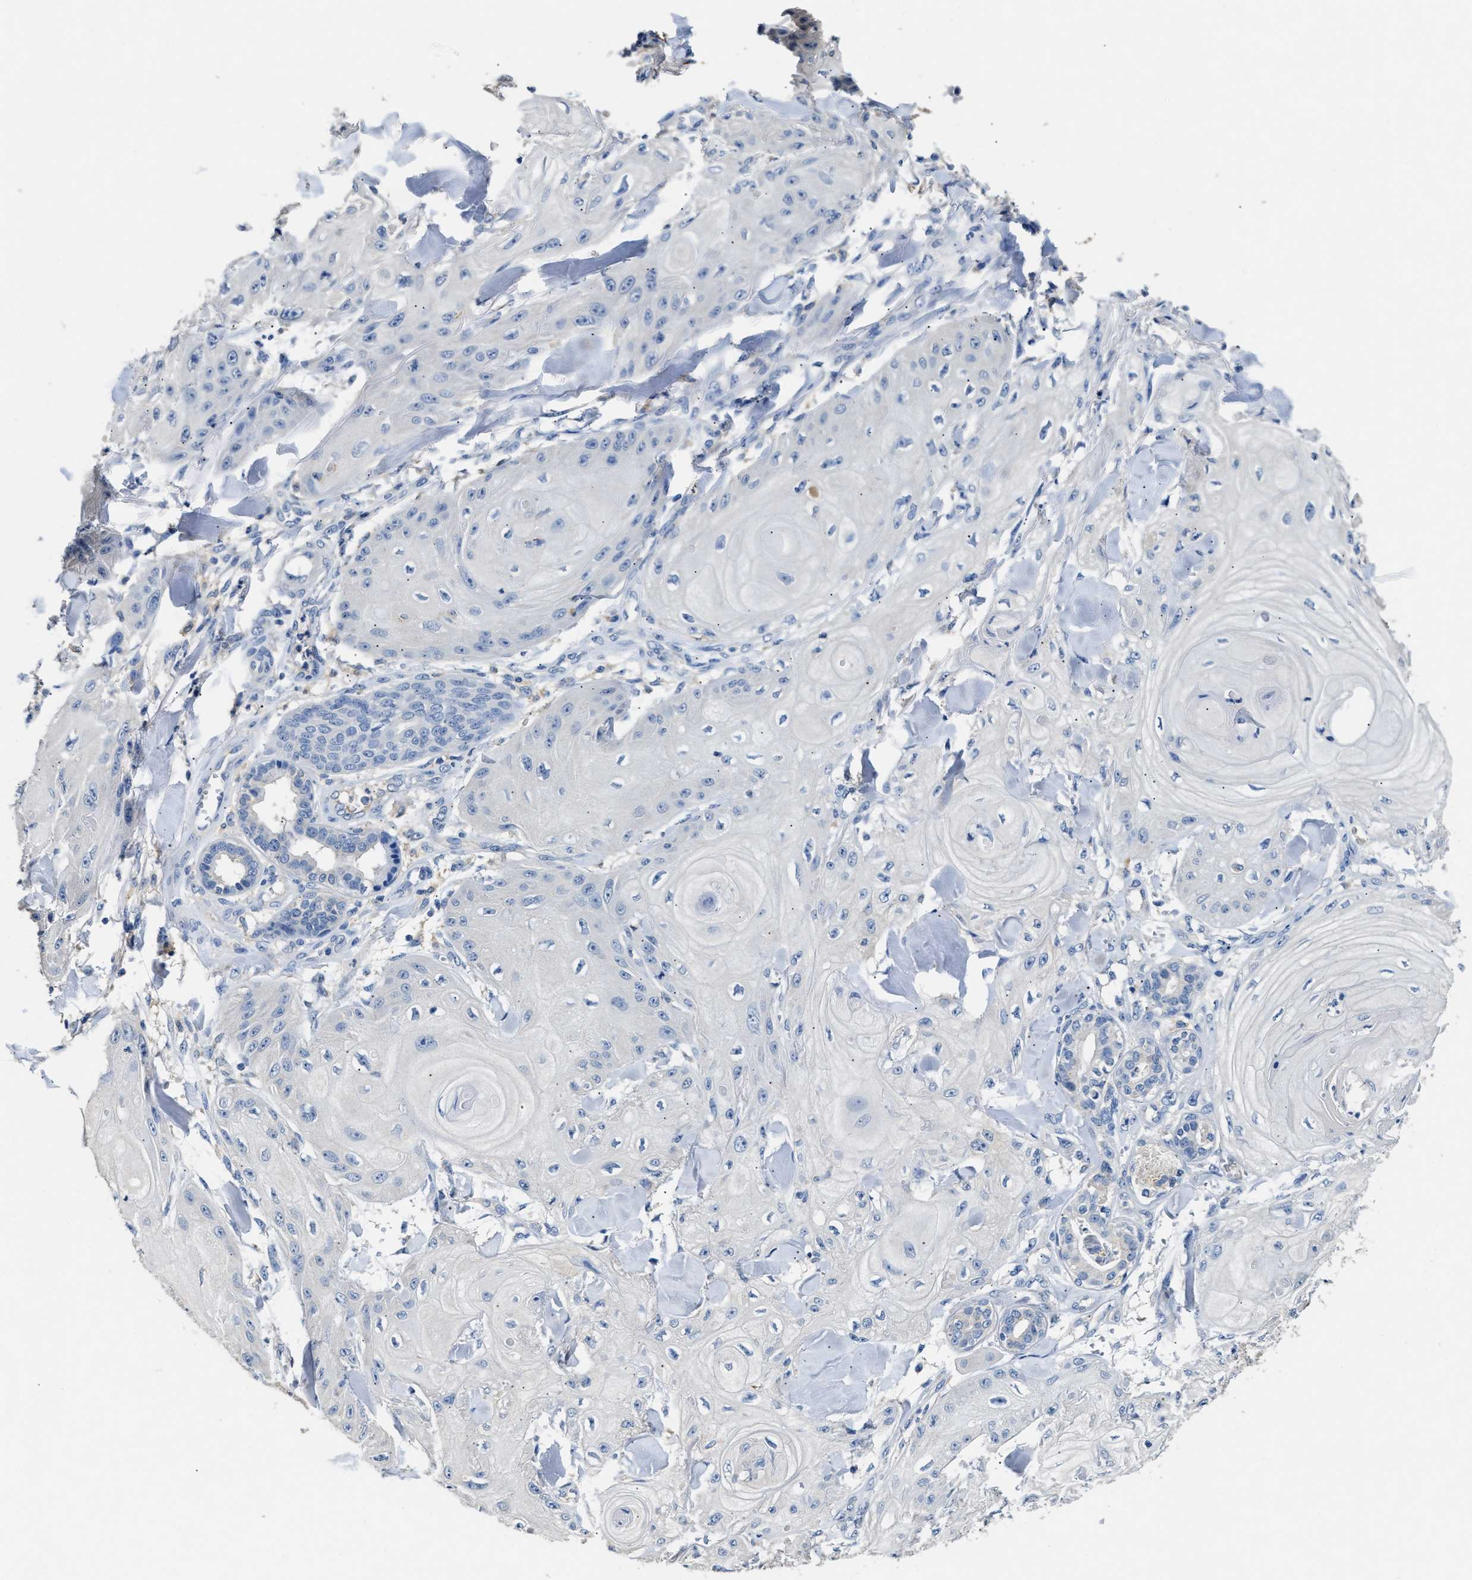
{"staining": {"intensity": "negative", "quantity": "none", "location": "none"}, "tissue": "skin cancer", "cell_type": "Tumor cells", "image_type": "cancer", "snomed": [{"axis": "morphology", "description": "Squamous cell carcinoma, NOS"}, {"axis": "topography", "description": "Skin"}], "caption": "The histopathology image shows no significant staining in tumor cells of skin cancer (squamous cell carcinoma). (DAB (3,3'-diaminobenzidine) immunohistochemistry with hematoxylin counter stain).", "gene": "SLCO2B1", "patient": {"sex": "male", "age": 74}}